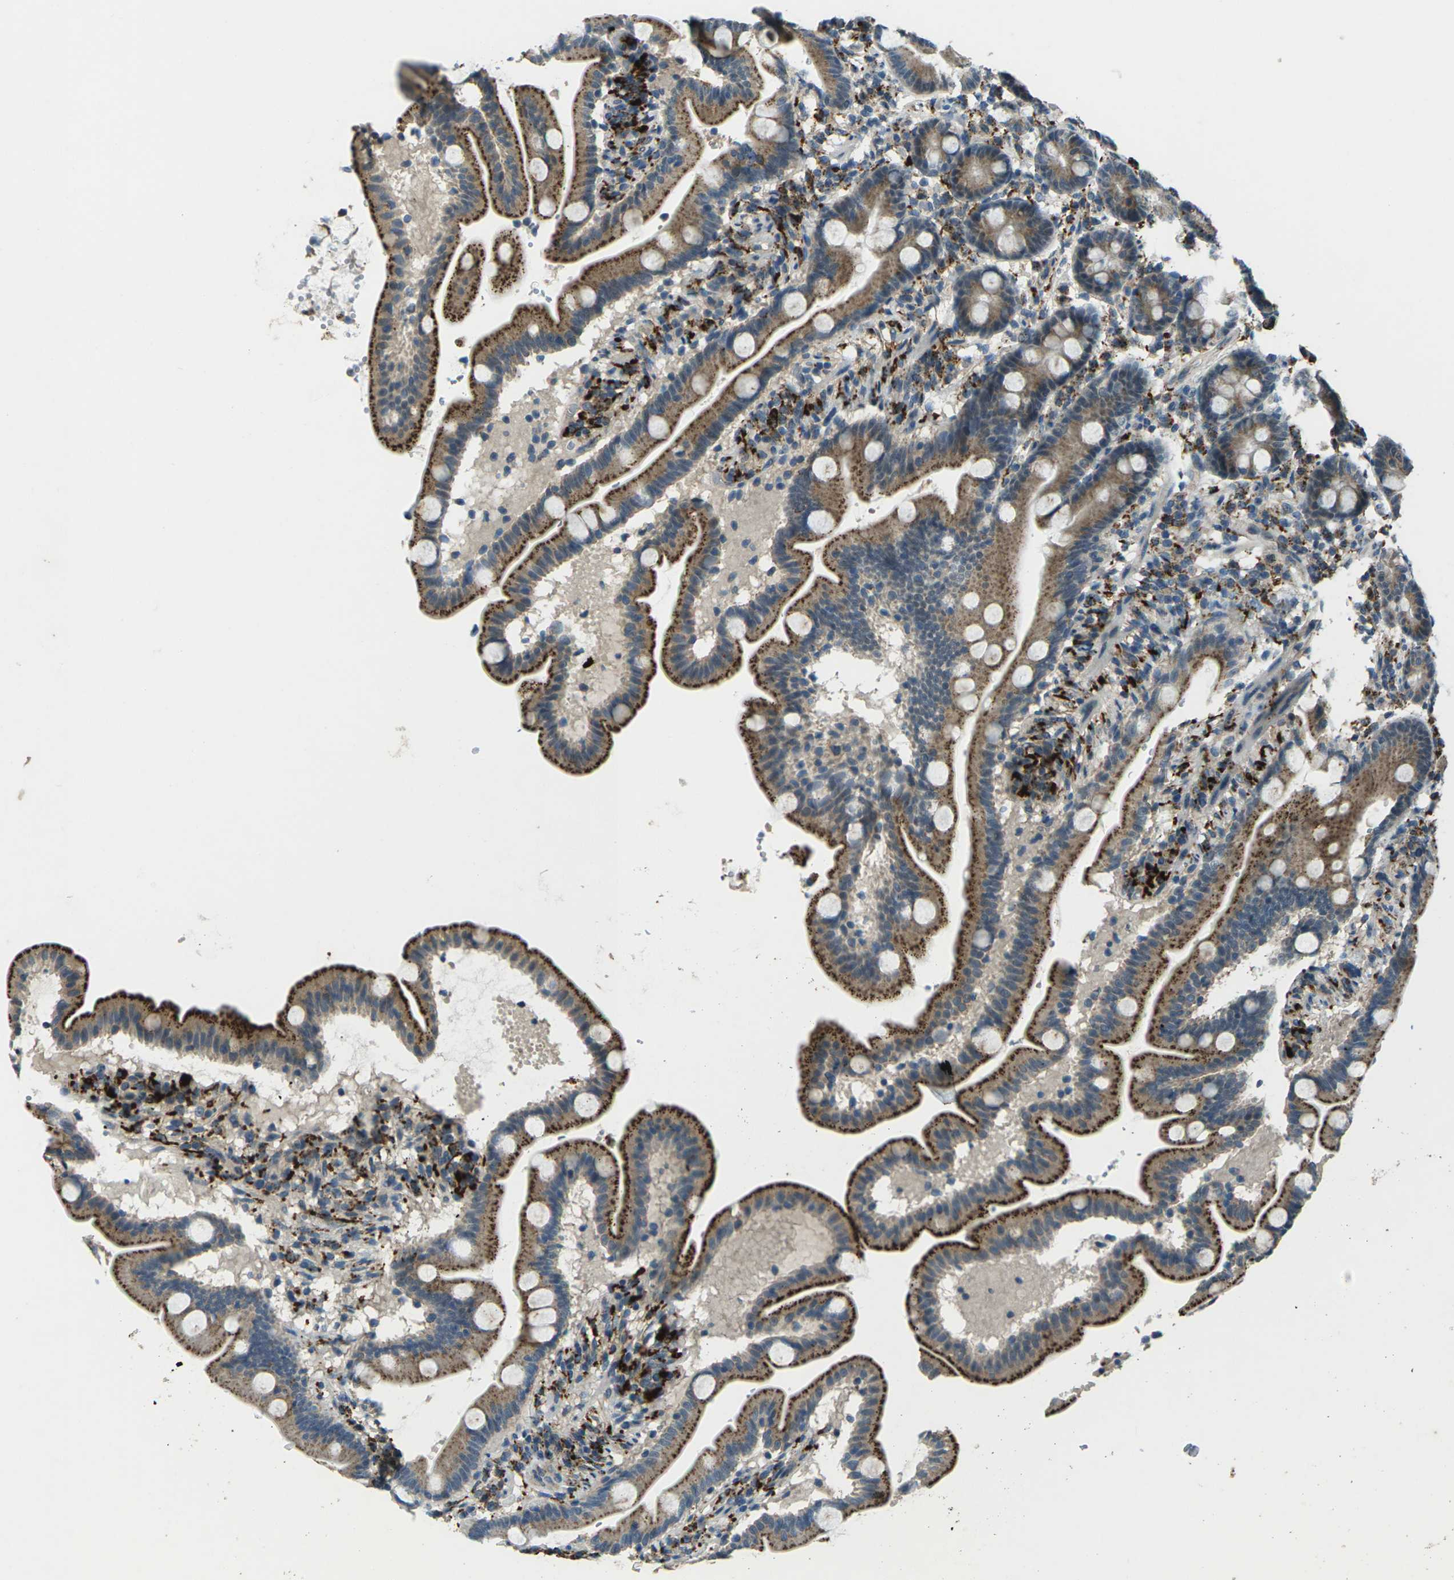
{"staining": {"intensity": "moderate", "quantity": ">75%", "location": "cytoplasmic/membranous"}, "tissue": "duodenum", "cell_type": "Glandular cells", "image_type": "normal", "snomed": [{"axis": "morphology", "description": "Normal tissue, NOS"}, {"axis": "topography", "description": "Duodenum"}], "caption": "DAB immunohistochemical staining of benign human duodenum exhibits moderate cytoplasmic/membranous protein expression in about >75% of glandular cells.", "gene": "SLC31A2", "patient": {"sex": "male", "age": 54}}